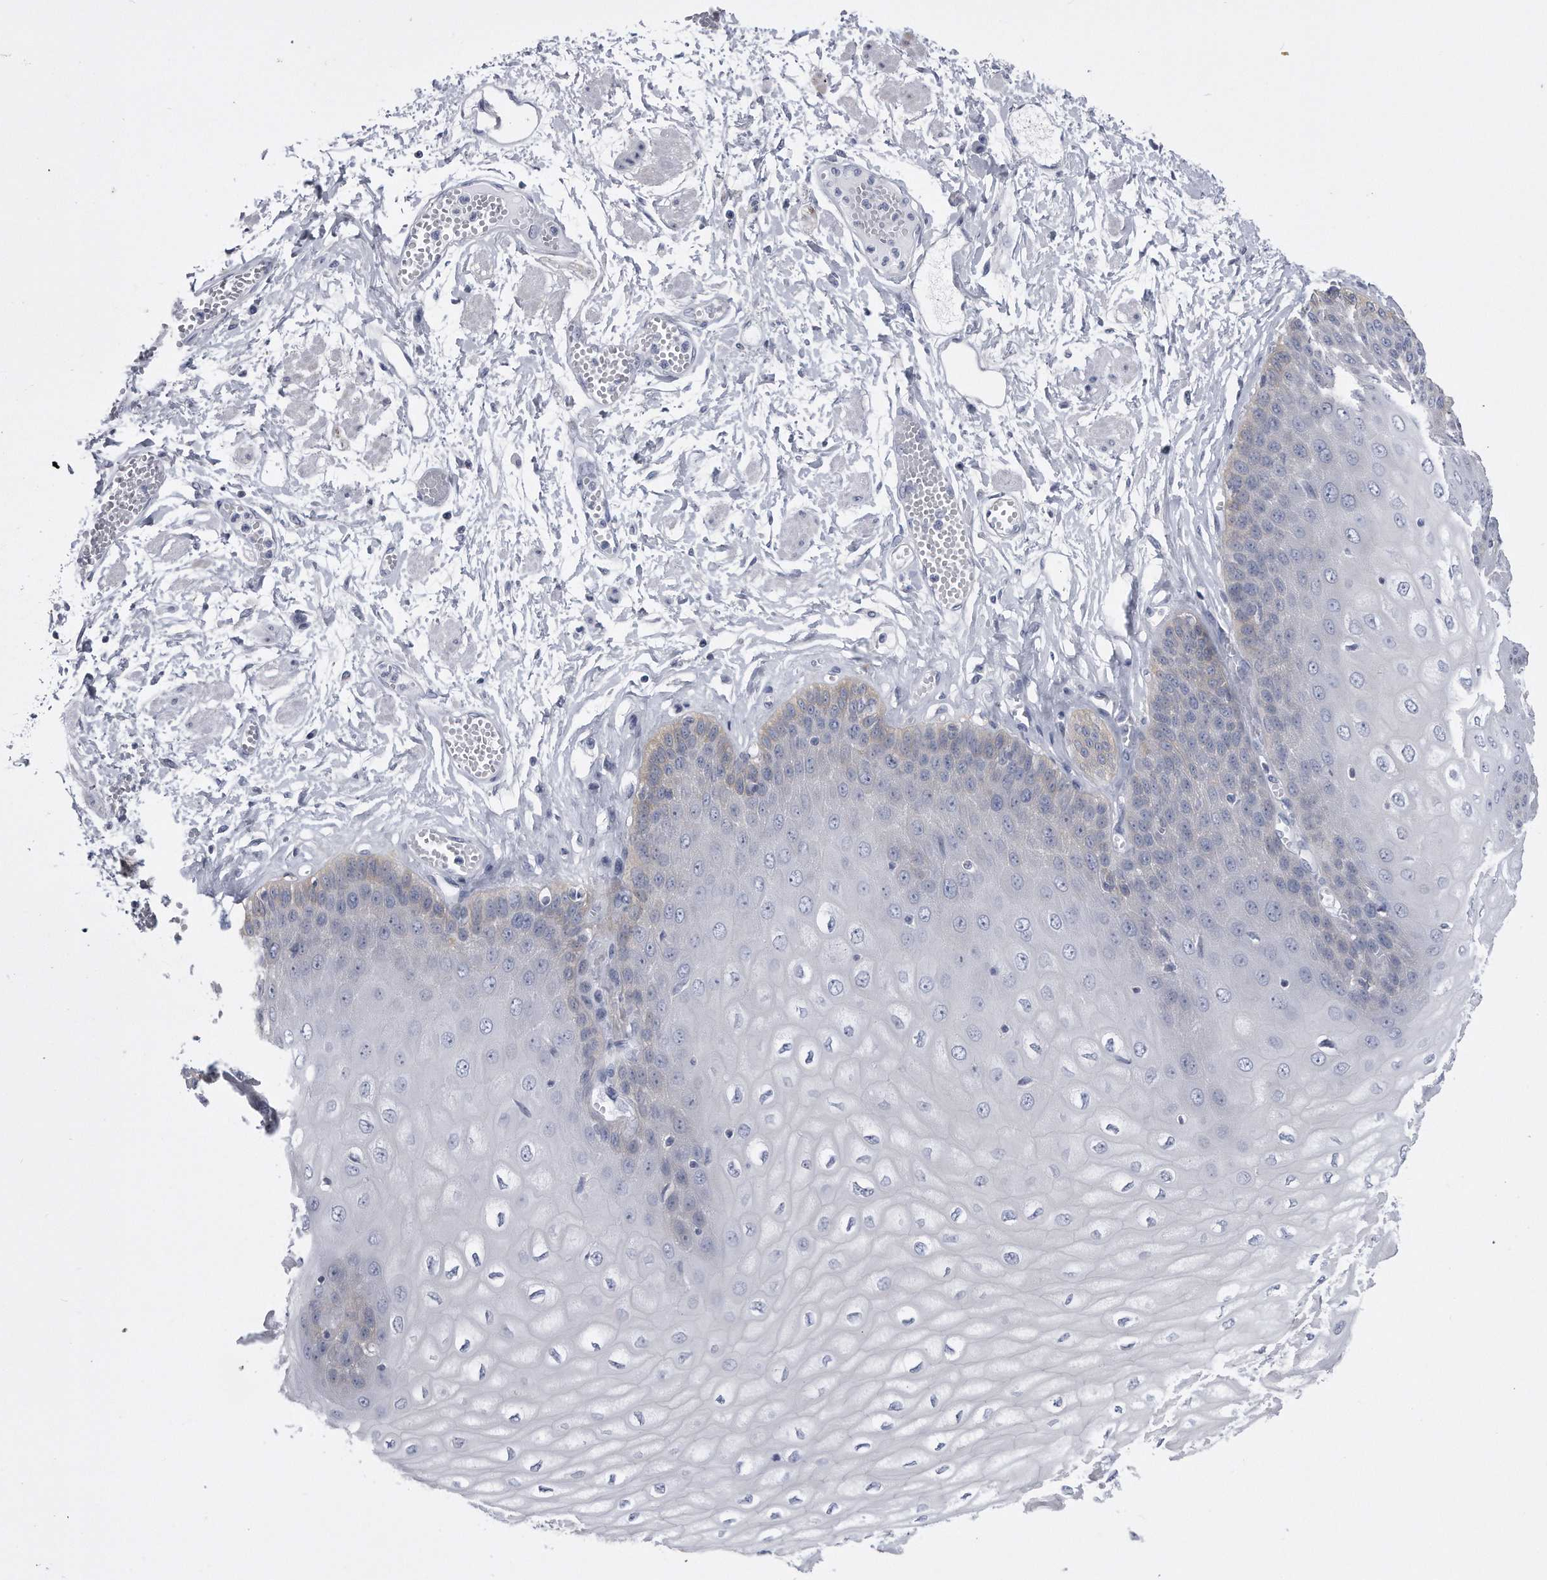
{"staining": {"intensity": "weak", "quantity": "<25%", "location": "cytoplasmic/membranous"}, "tissue": "esophagus", "cell_type": "Squamous epithelial cells", "image_type": "normal", "snomed": [{"axis": "morphology", "description": "Normal tissue, NOS"}, {"axis": "topography", "description": "Esophagus"}], "caption": "An immunohistochemistry histopathology image of benign esophagus is shown. There is no staining in squamous epithelial cells of esophagus.", "gene": "PYGB", "patient": {"sex": "male", "age": 60}}